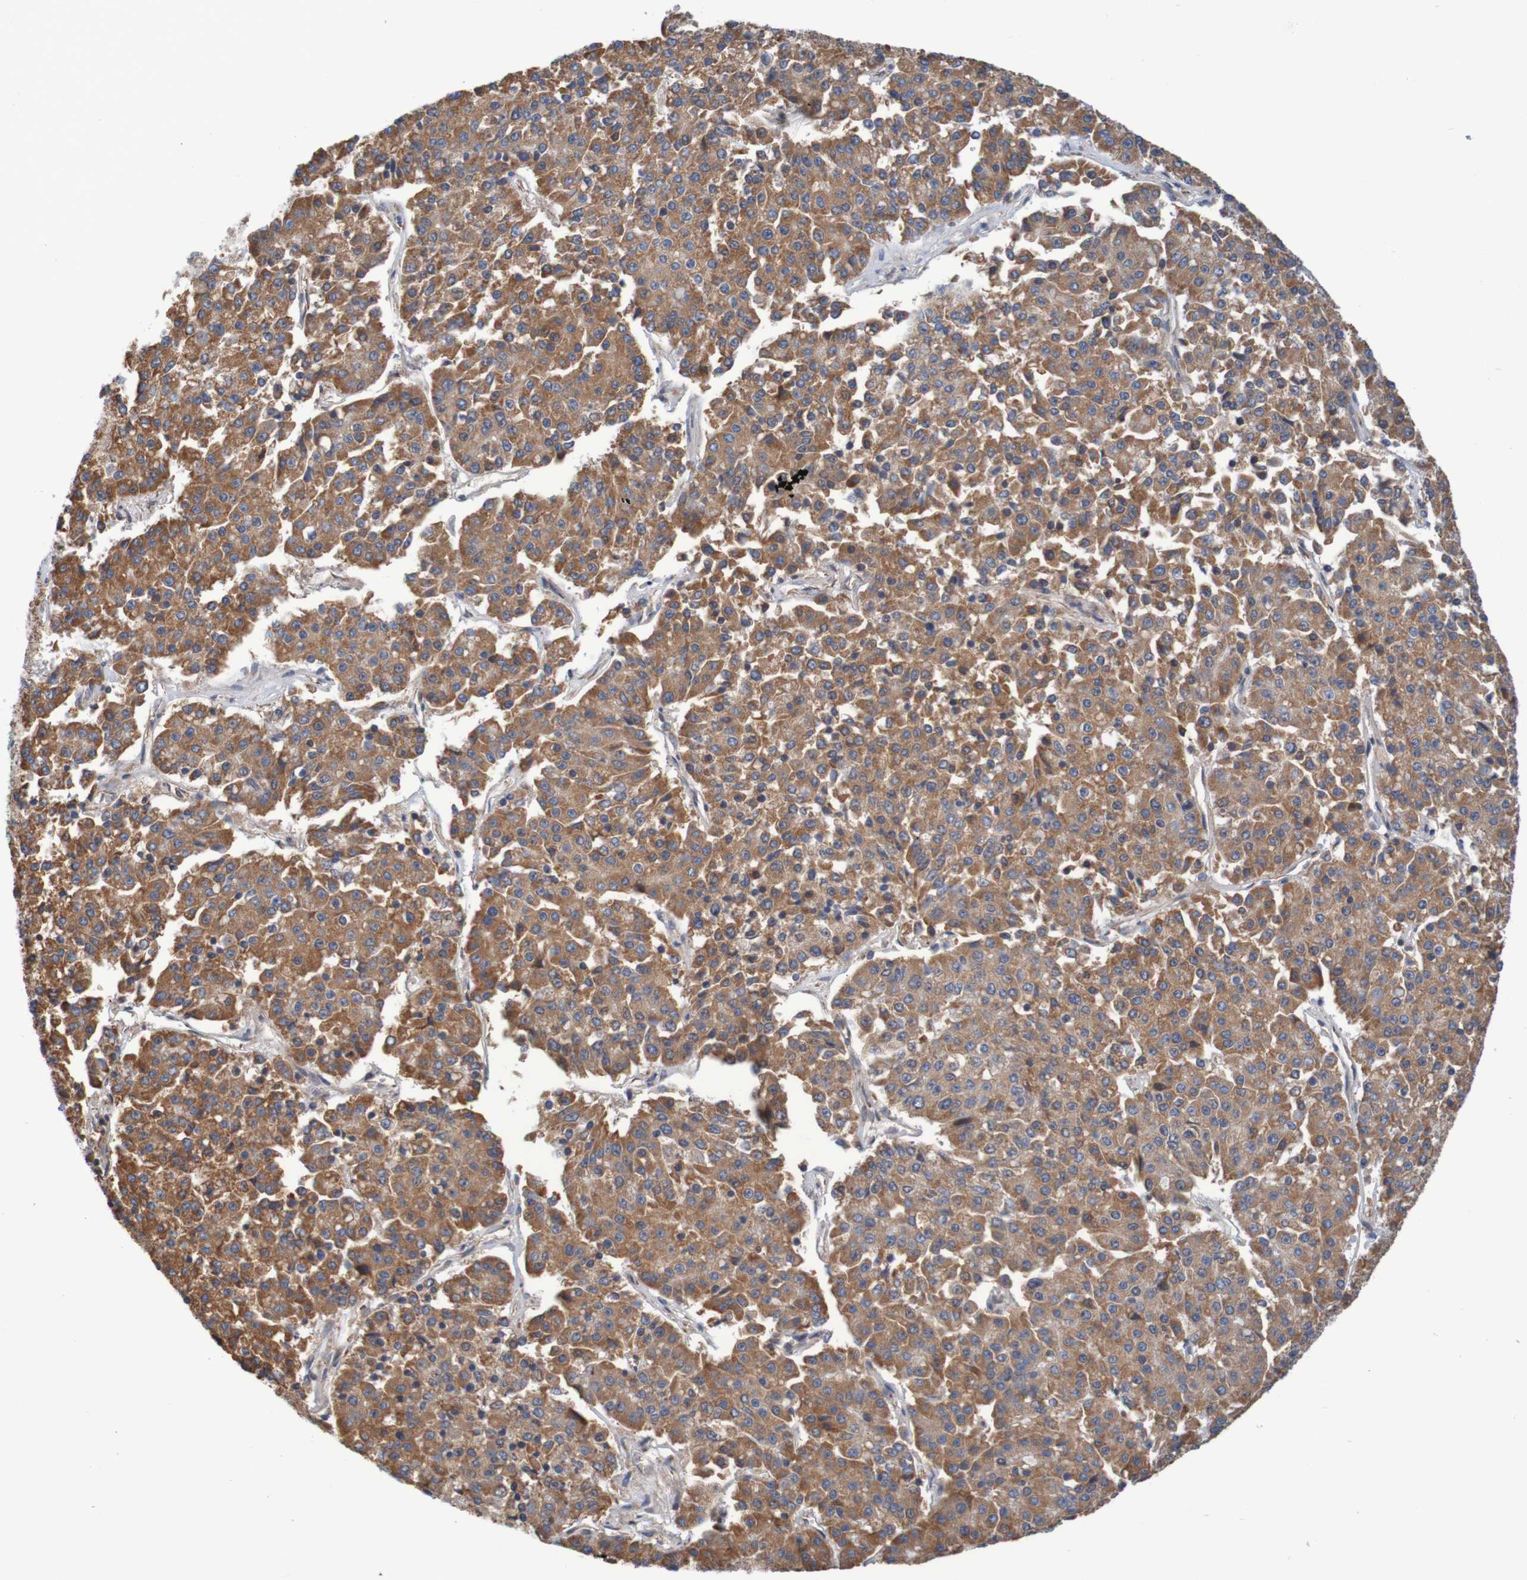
{"staining": {"intensity": "strong", "quantity": ">75%", "location": "cytoplasmic/membranous"}, "tissue": "pancreatic cancer", "cell_type": "Tumor cells", "image_type": "cancer", "snomed": [{"axis": "morphology", "description": "Adenocarcinoma, NOS"}, {"axis": "topography", "description": "Pancreas"}], "caption": "Protein staining shows strong cytoplasmic/membranous expression in about >75% of tumor cells in pancreatic cancer.", "gene": "CLDN18", "patient": {"sex": "male", "age": 50}}